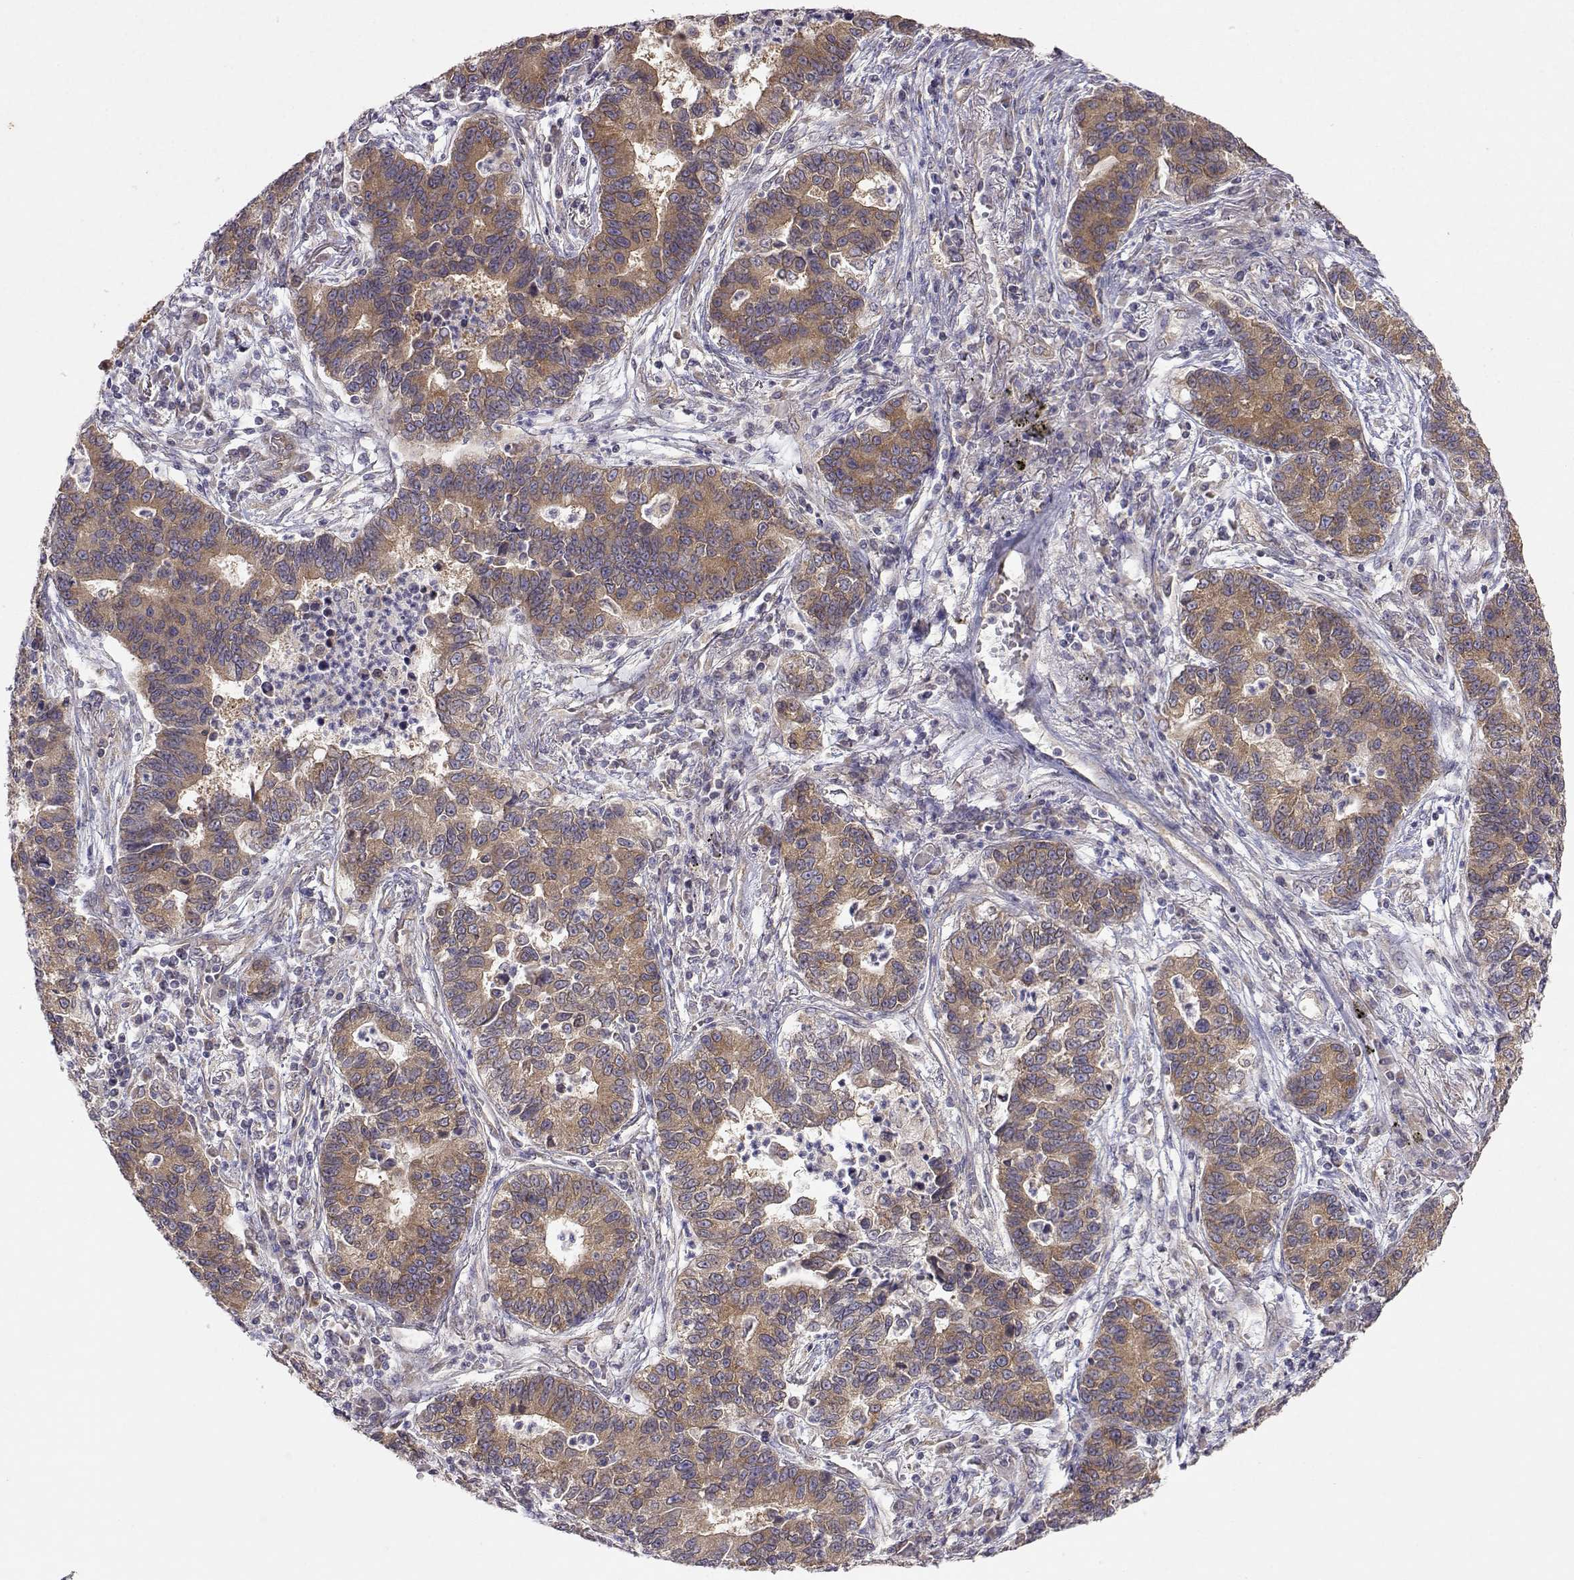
{"staining": {"intensity": "moderate", "quantity": ">75%", "location": "cytoplasmic/membranous"}, "tissue": "lung cancer", "cell_type": "Tumor cells", "image_type": "cancer", "snomed": [{"axis": "morphology", "description": "Adenocarcinoma, NOS"}, {"axis": "topography", "description": "Lung"}], "caption": "Human adenocarcinoma (lung) stained with a protein marker exhibits moderate staining in tumor cells.", "gene": "PAIP1", "patient": {"sex": "female", "age": 57}}